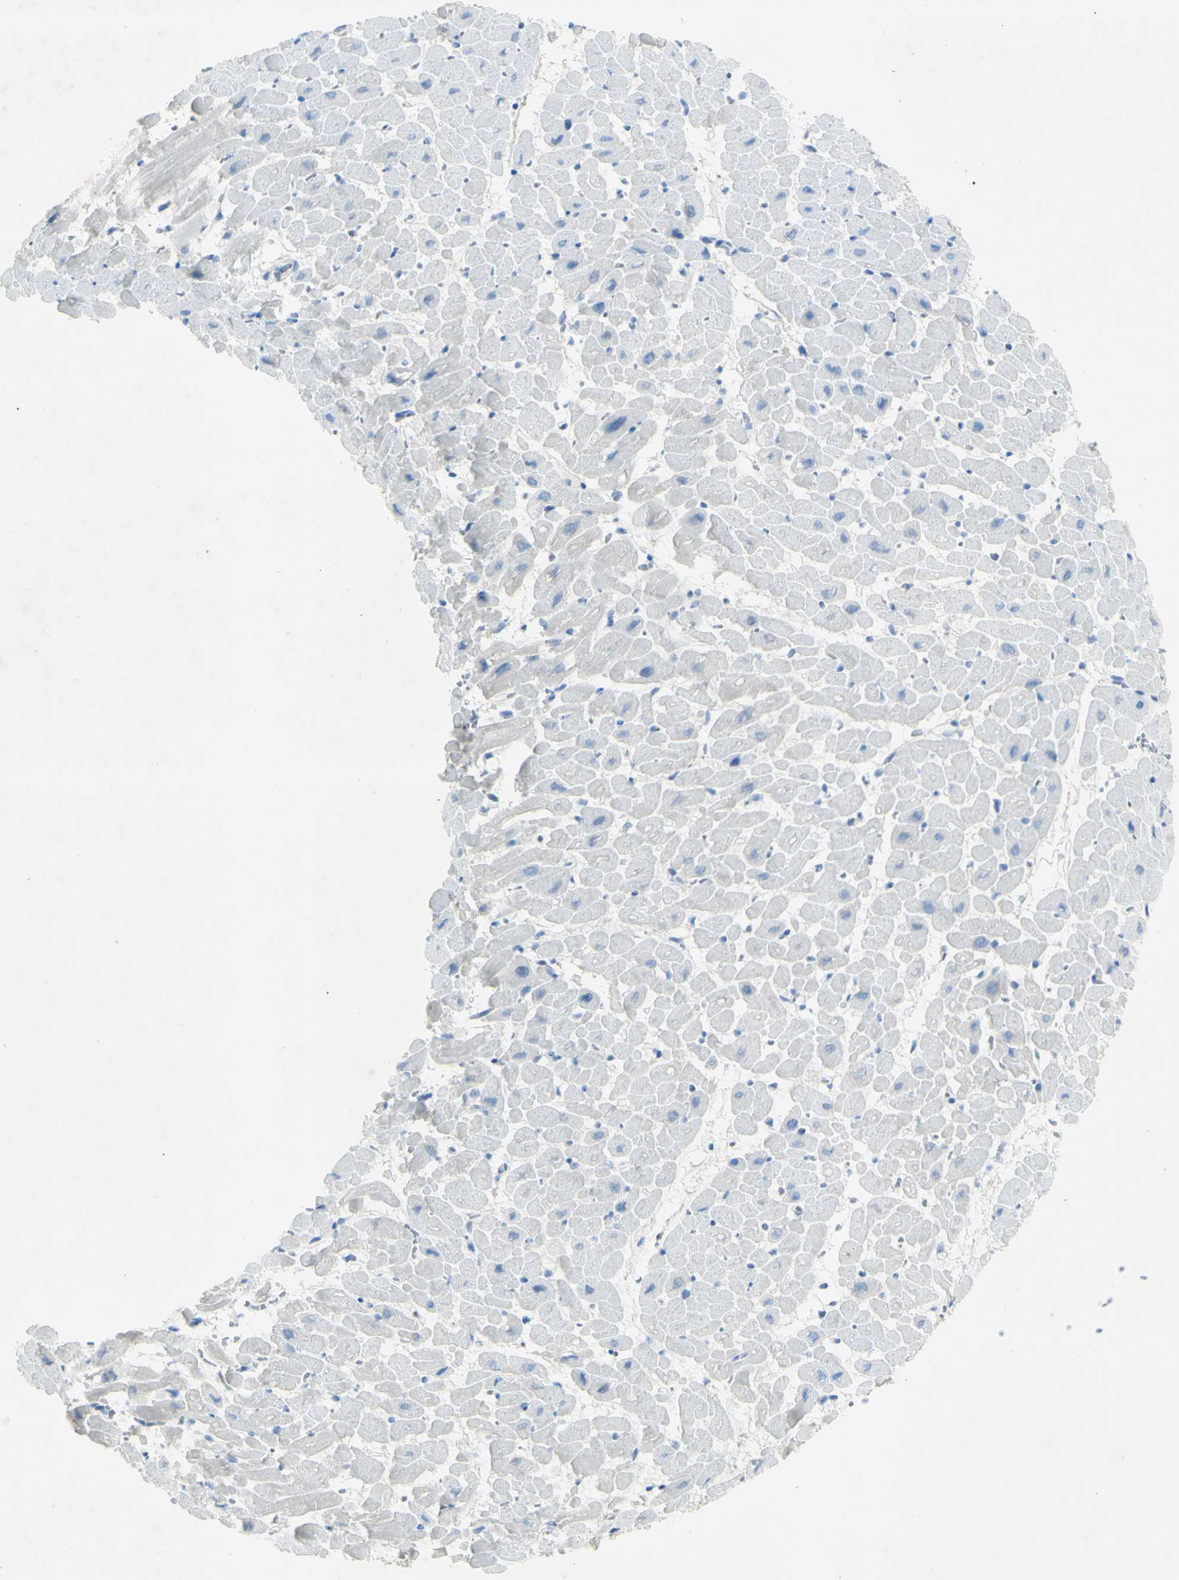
{"staining": {"intensity": "negative", "quantity": "none", "location": "none"}, "tissue": "heart muscle", "cell_type": "Cardiomyocytes", "image_type": "normal", "snomed": [{"axis": "morphology", "description": "Normal tissue, NOS"}, {"axis": "topography", "description": "Heart"}], "caption": "This is an immunohistochemistry photomicrograph of normal human heart muscle. There is no staining in cardiomyocytes.", "gene": "GDF15", "patient": {"sex": "male", "age": 45}}